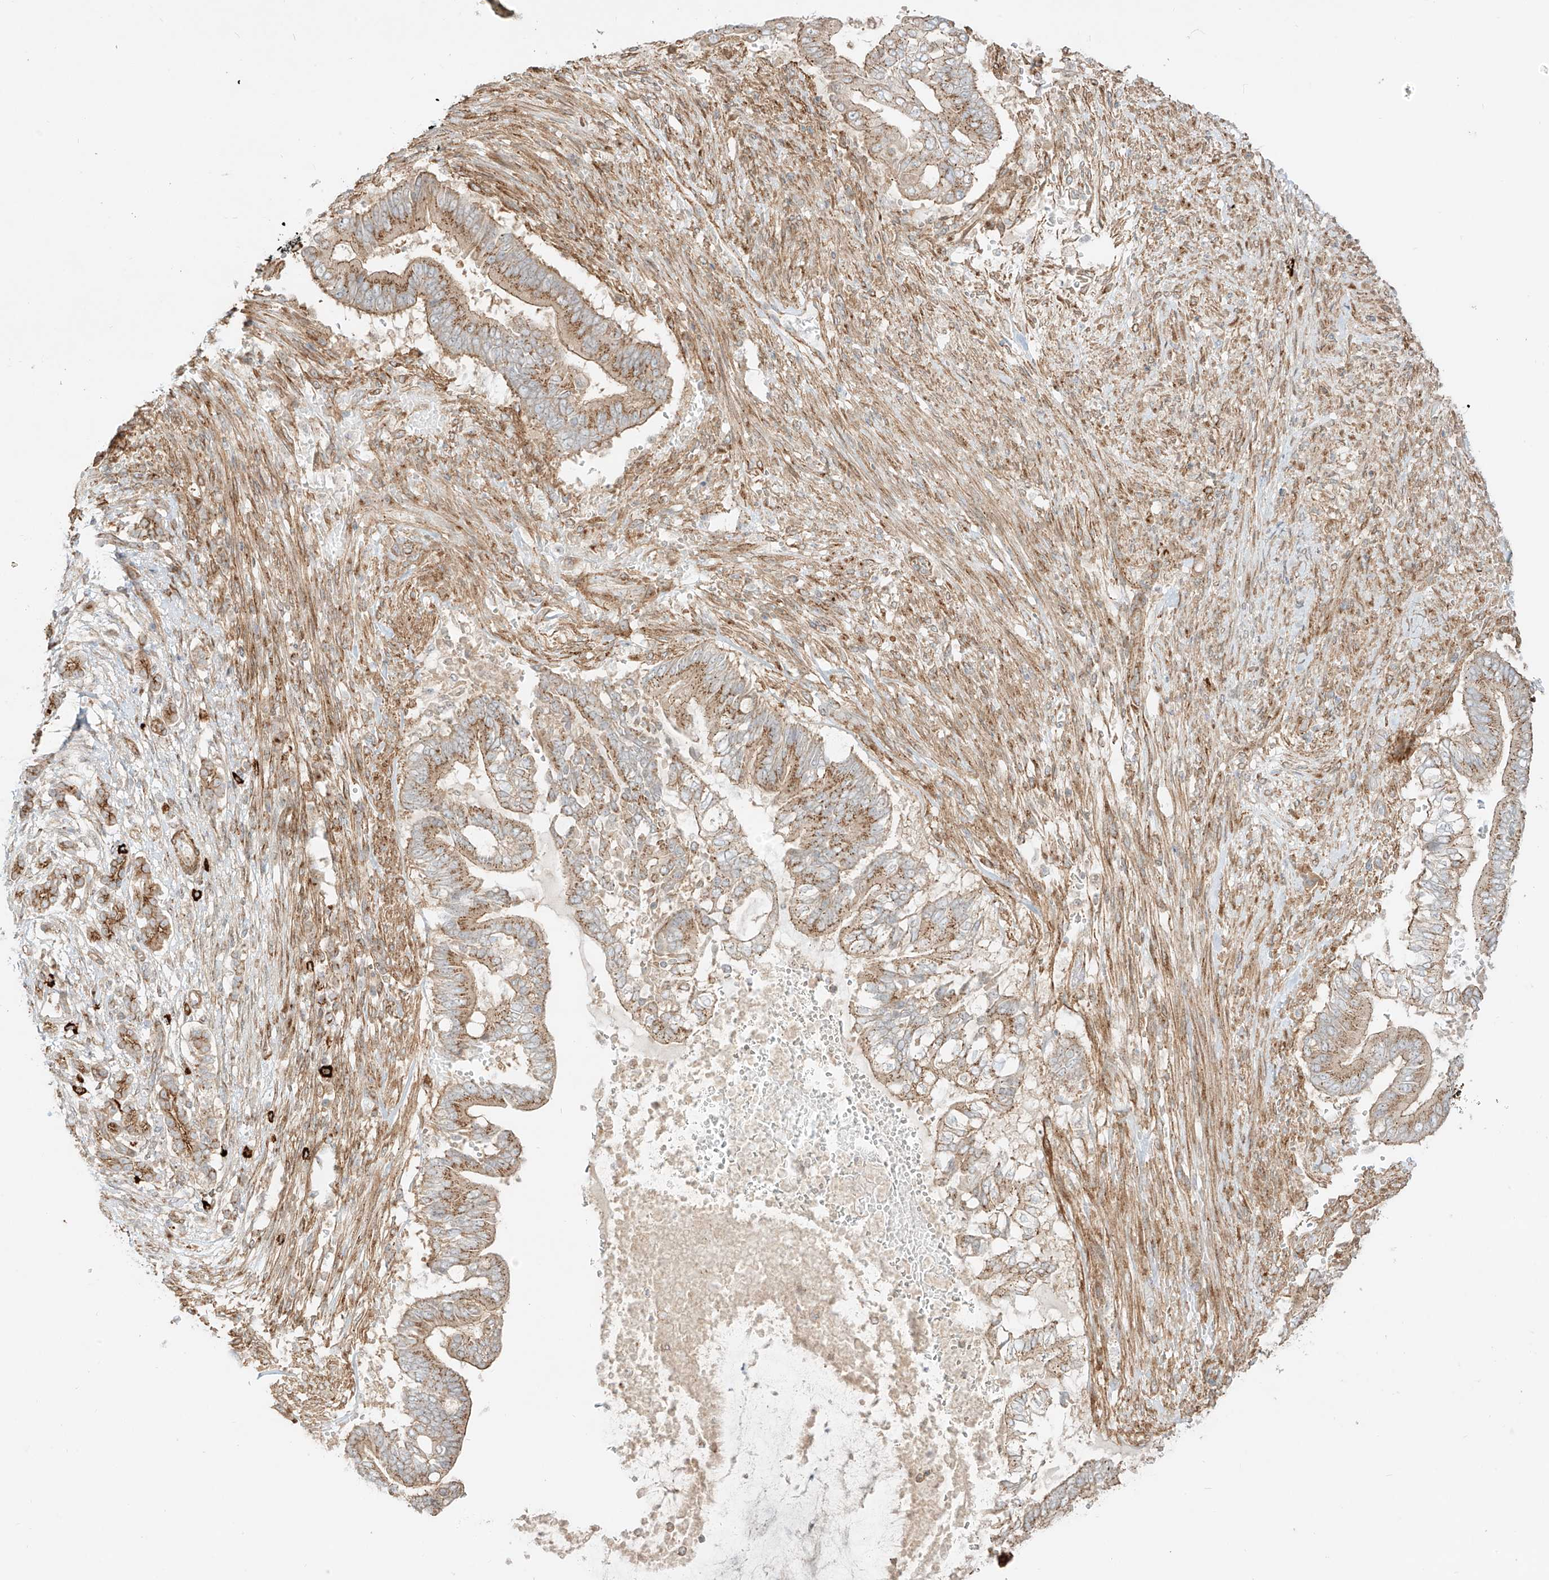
{"staining": {"intensity": "moderate", "quantity": ">75%", "location": "cytoplasmic/membranous"}, "tissue": "pancreatic cancer", "cell_type": "Tumor cells", "image_type": "cancer", "snomed": [{"axis": "morphology", "description": "Adenocarcinoma, NOS"}, {"axis": "topography", "description": "Pancreas"}], "caption": "Human adenocarcinoma (pancreatic) stained with a brown dye exhibits moderate cytoplasmic/membranous positive staining in approximately >75% of tumor cells.", "gene": "ZNF287", "patient": {"sex": "male", "age": 68}}